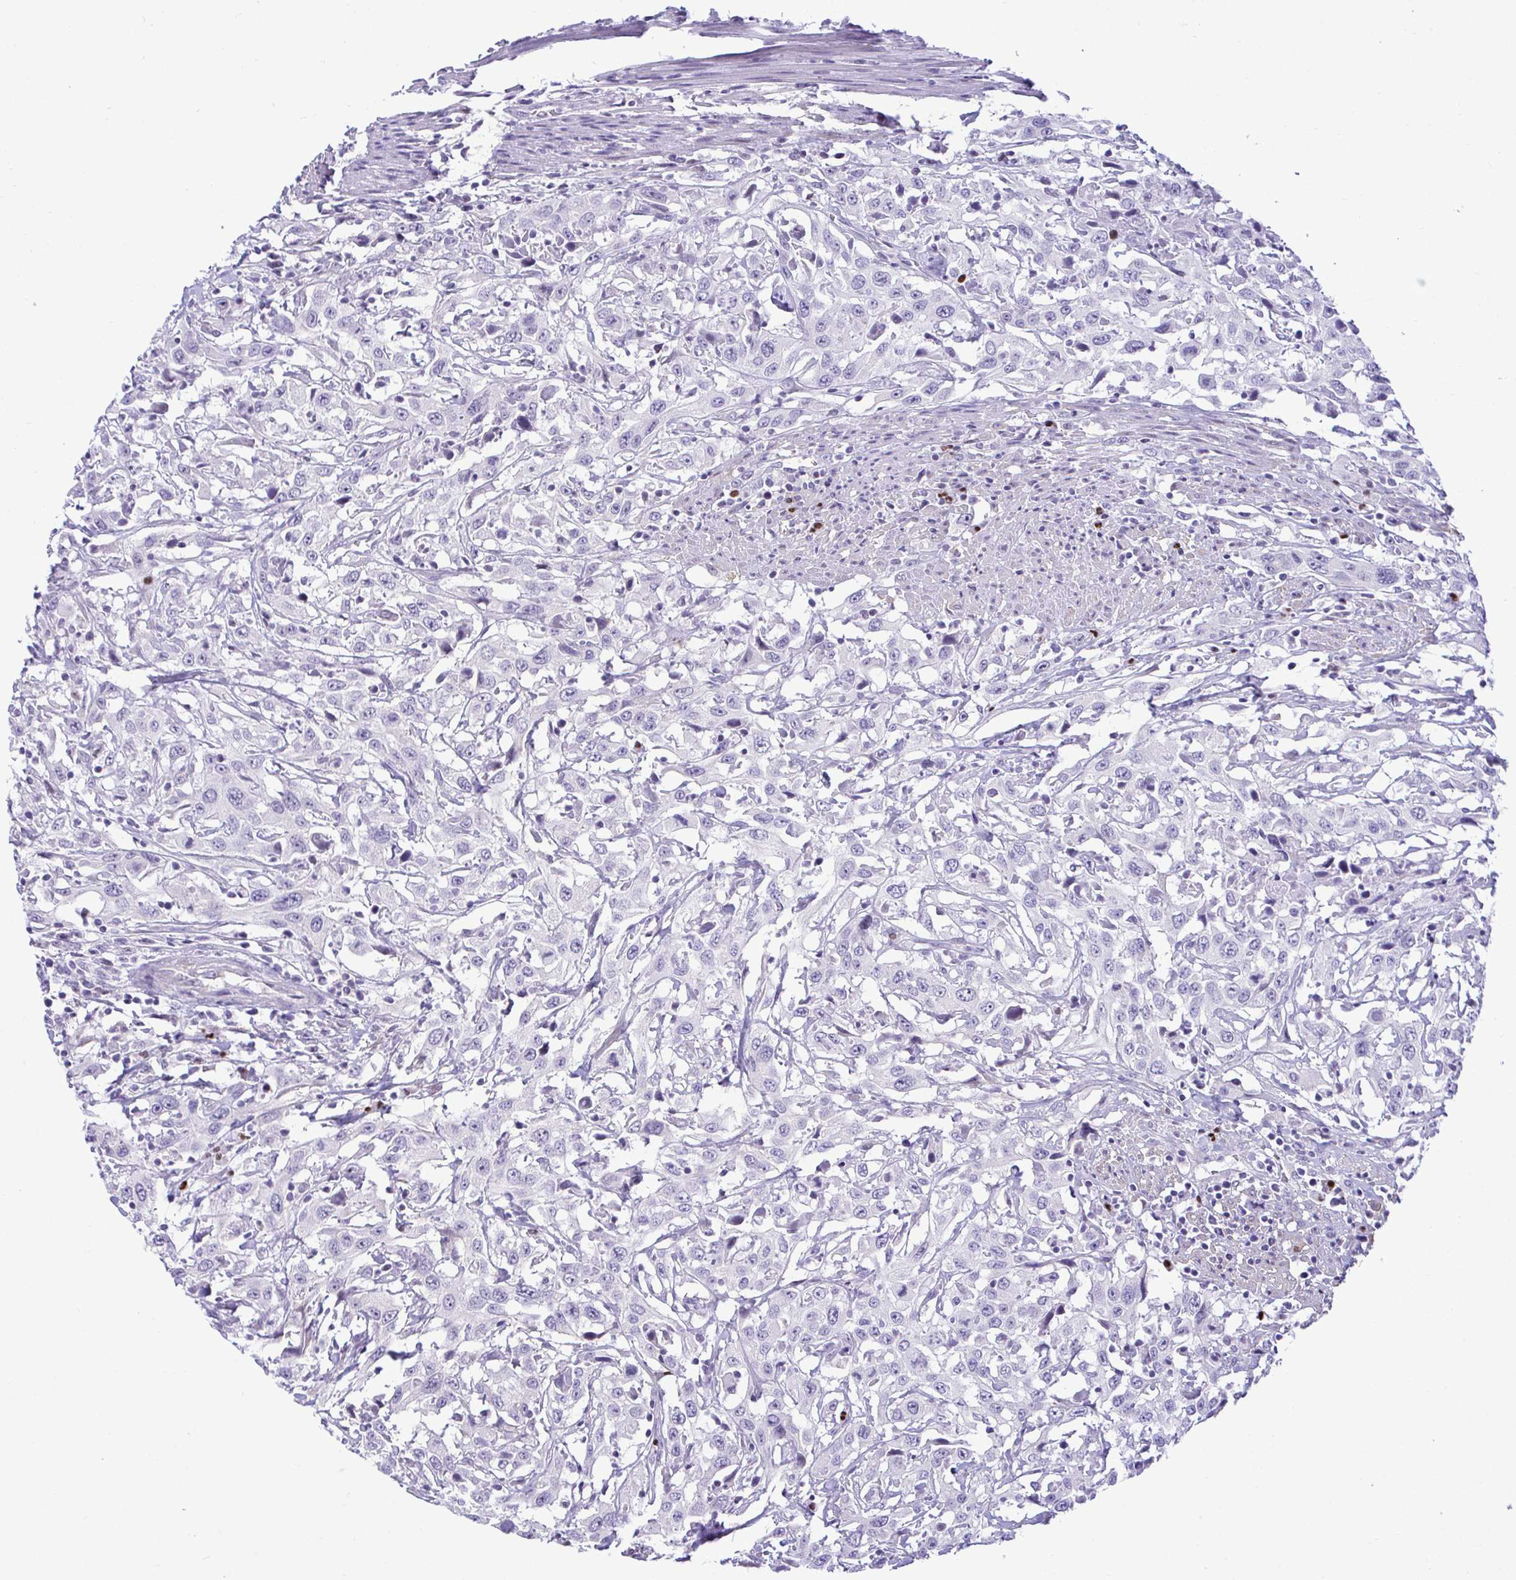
{"staining": {"intensity": "negative", "quantity": "none", "location": "none"}, "tissue": "urothelial cancer", "cell_type": "Tumor cells", "image_type": "cancer", "snomed": [{"axis": "morphology", "description": "Urothelial carcinoma, High grade"}, {"axis": "topography", "description": "Urinary bladder"}], "caption": "A micrograph of high-grade urothelial carcinoma stained for a protein displays no brown staining in tumor cells.", "gene": "SLC25A51", "patient": {"sex": "male", "age": 61}}